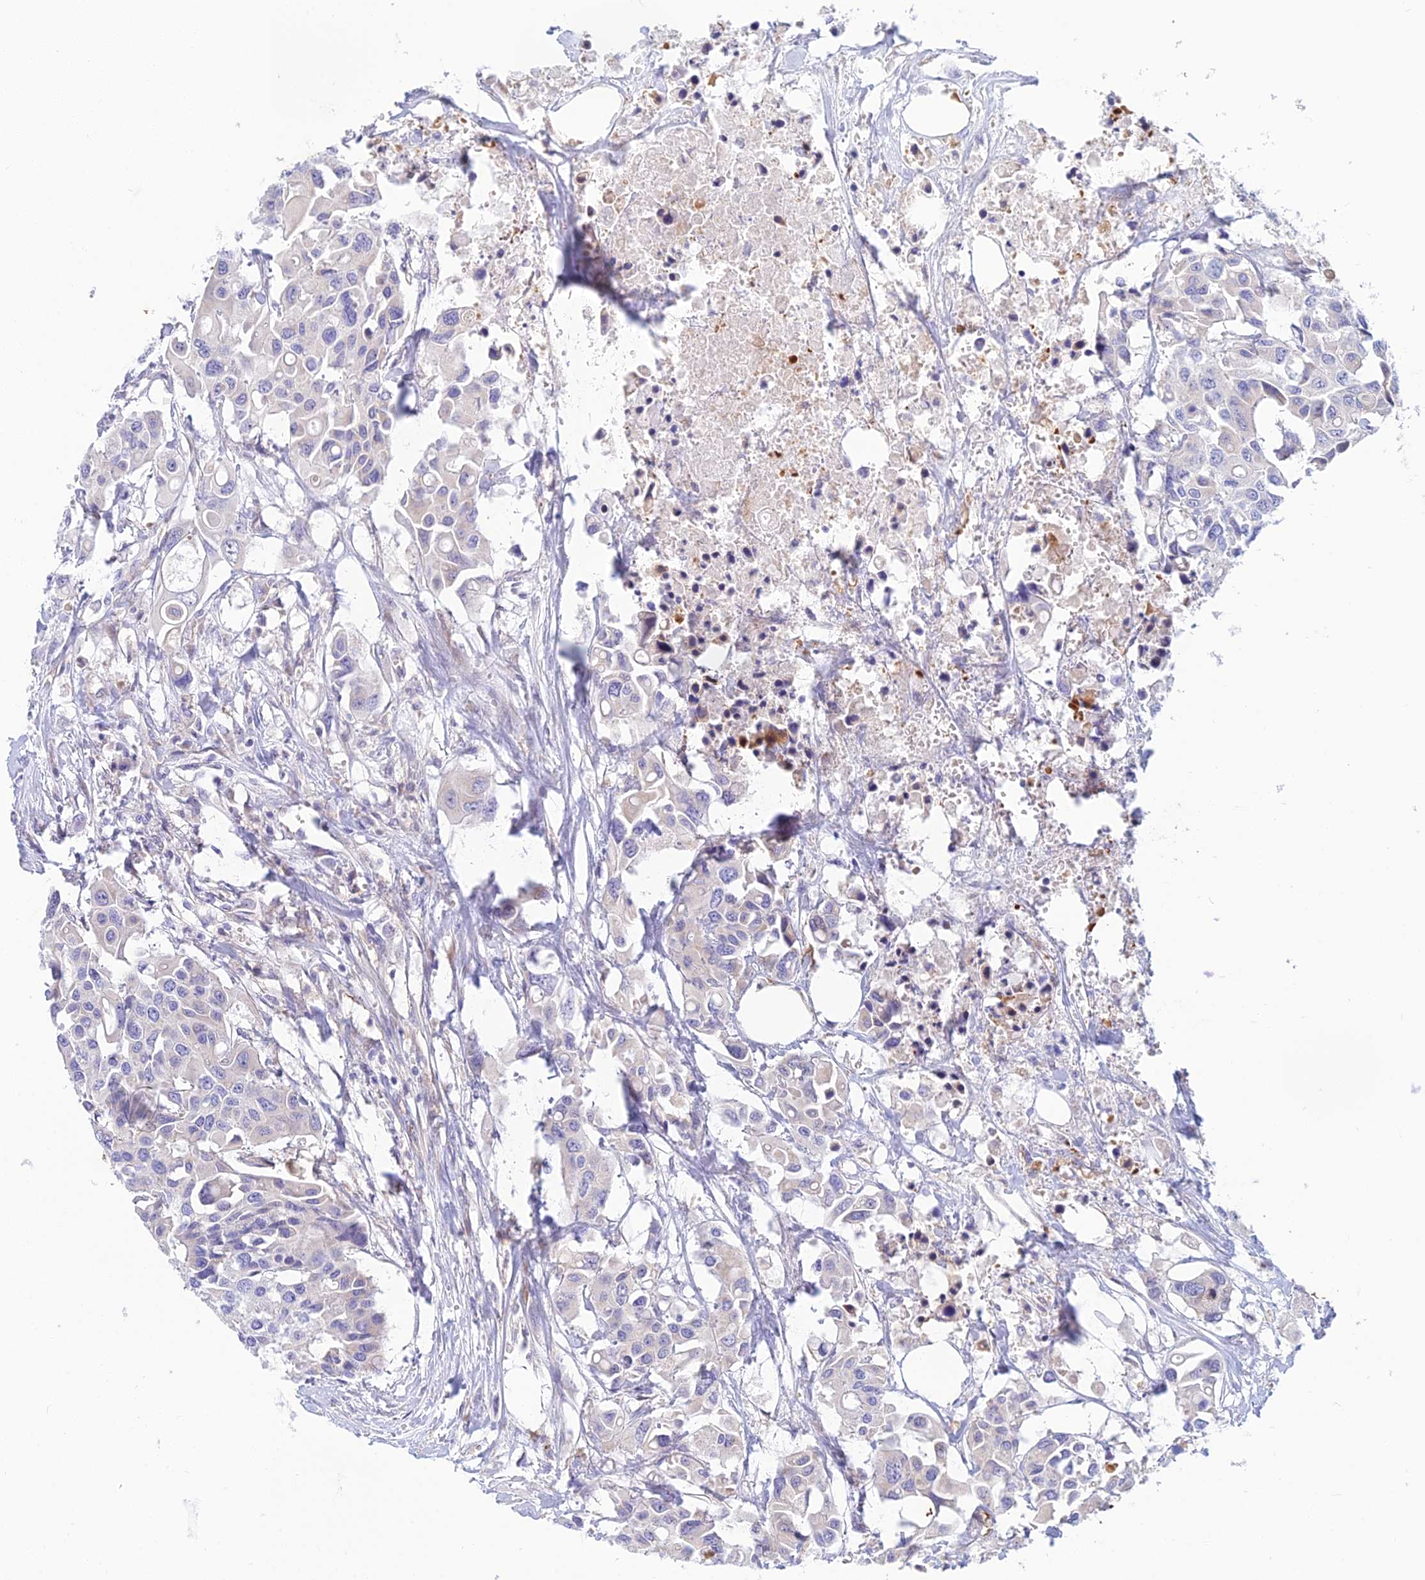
{"staining": {"intensity": "negative", "quantity": "none", "location": "none"}, "tissue": "colorectal cancer", "cell_type": "Tumor cells", "image_type": "cancer", "snomed": [{"axis": "morphology", "description": "Adenocarcinoma, NOS"}, {"axis": "topography", "description": "Colon"}], "caption": "DAB (3,3'-diaminobenzidine) immunohistochemical staining of human colorectal cancer (adenocarcinoma) demonstrates no significant expression in tumor cells.", "gene": "DUS2", "patient": {"sex": "male", "age": 77}}